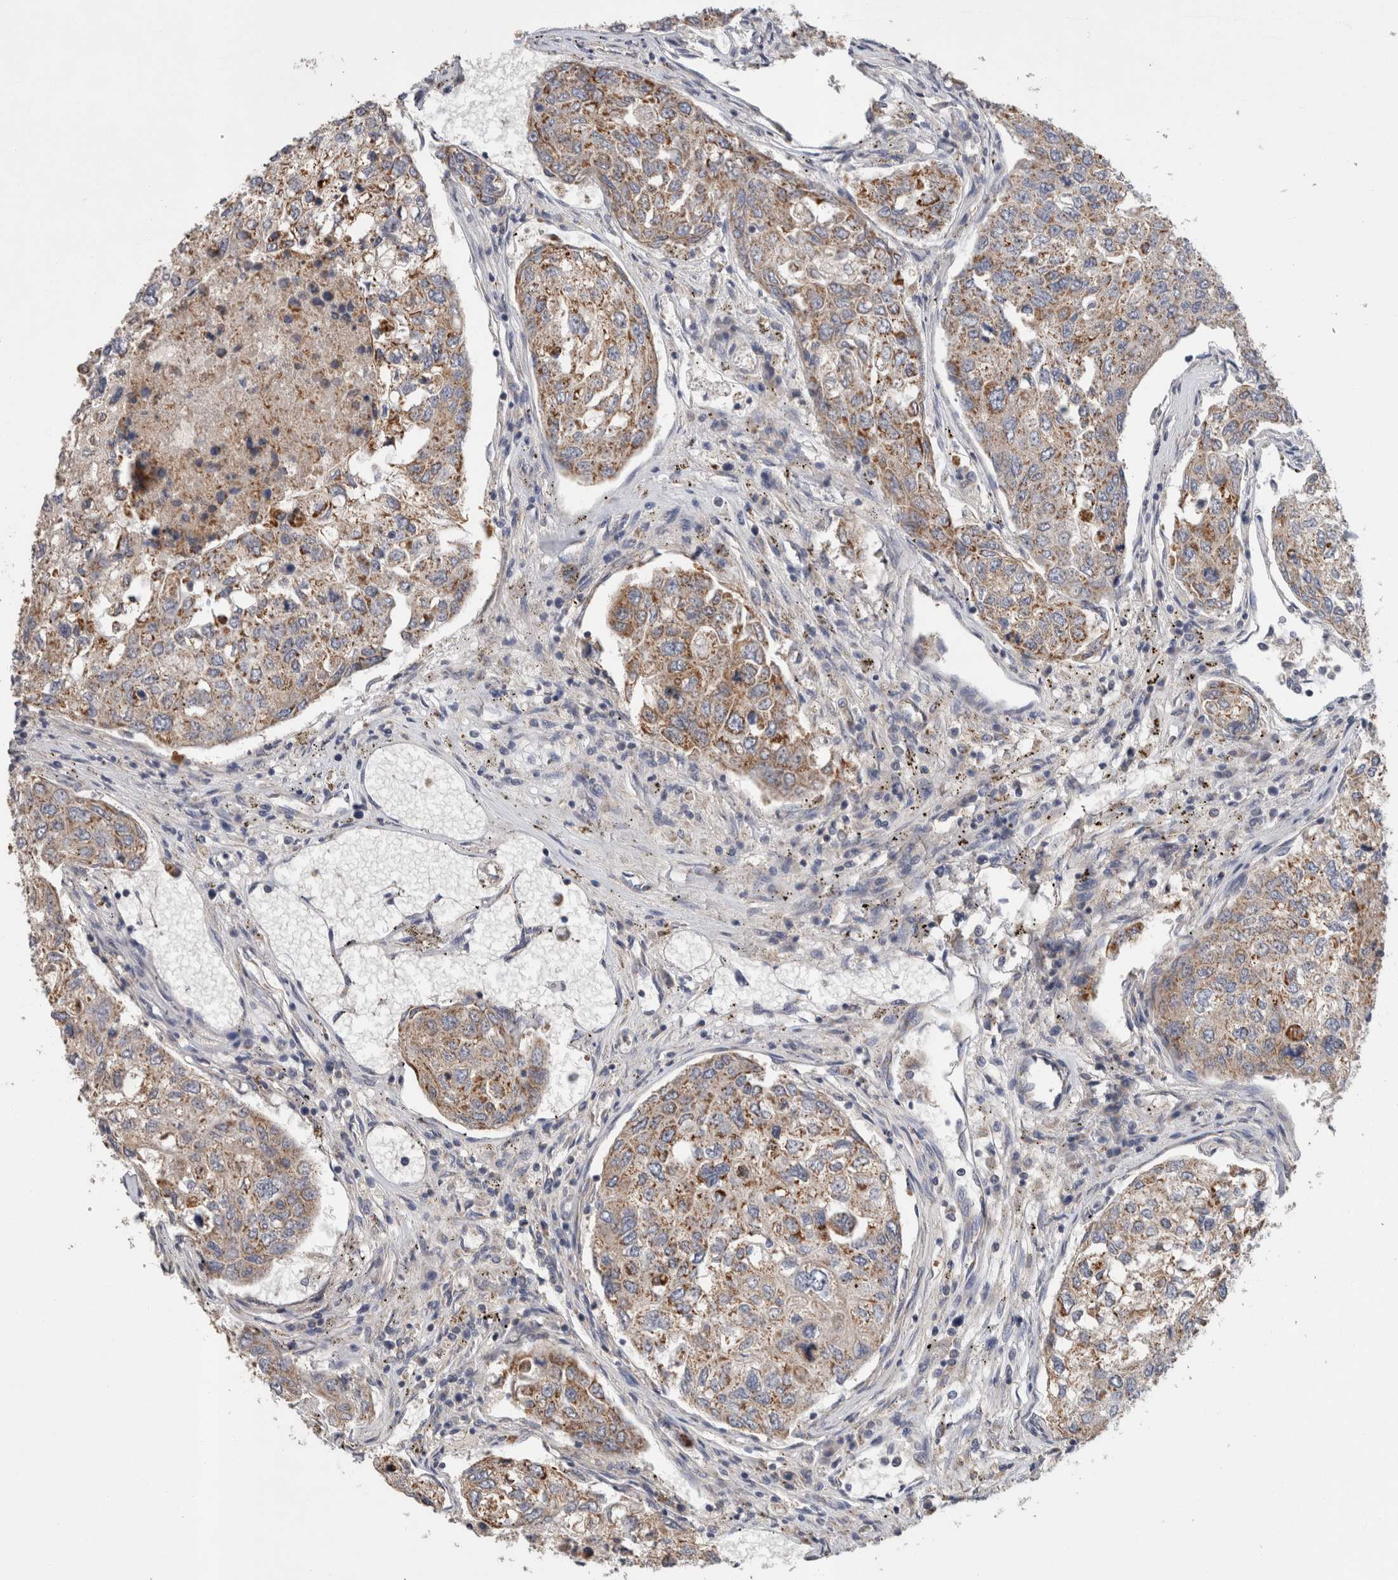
{"staining": {"intensity": "moderate", "quantity": ">75%", "location": "cytoplasmic/membranous"}, "tissue": "urothelial cancer", "cell_type": "Tumor cells", "image_type": "cancer", "snomed": [{"axis": "morphology", "description": "Urothelial carcinoma, High grade"}, {"axis": "topography", "description": "Lymph node"}, {"axis": "topography", "description": "Urinary bladder"}], "caption": "Immunohistochemical staining of high-grade urothelial carcinoma shows moderate cytoplasmic/membranous protein staining in approximately >75% of tumor cells. The protein of interest is stained brown, and the nuclei are stained in blue (DAB IHC with brightfield microscopy, high magnification).", "gene": "IARS2", "patient": {"sex": "male", "age": 51}}